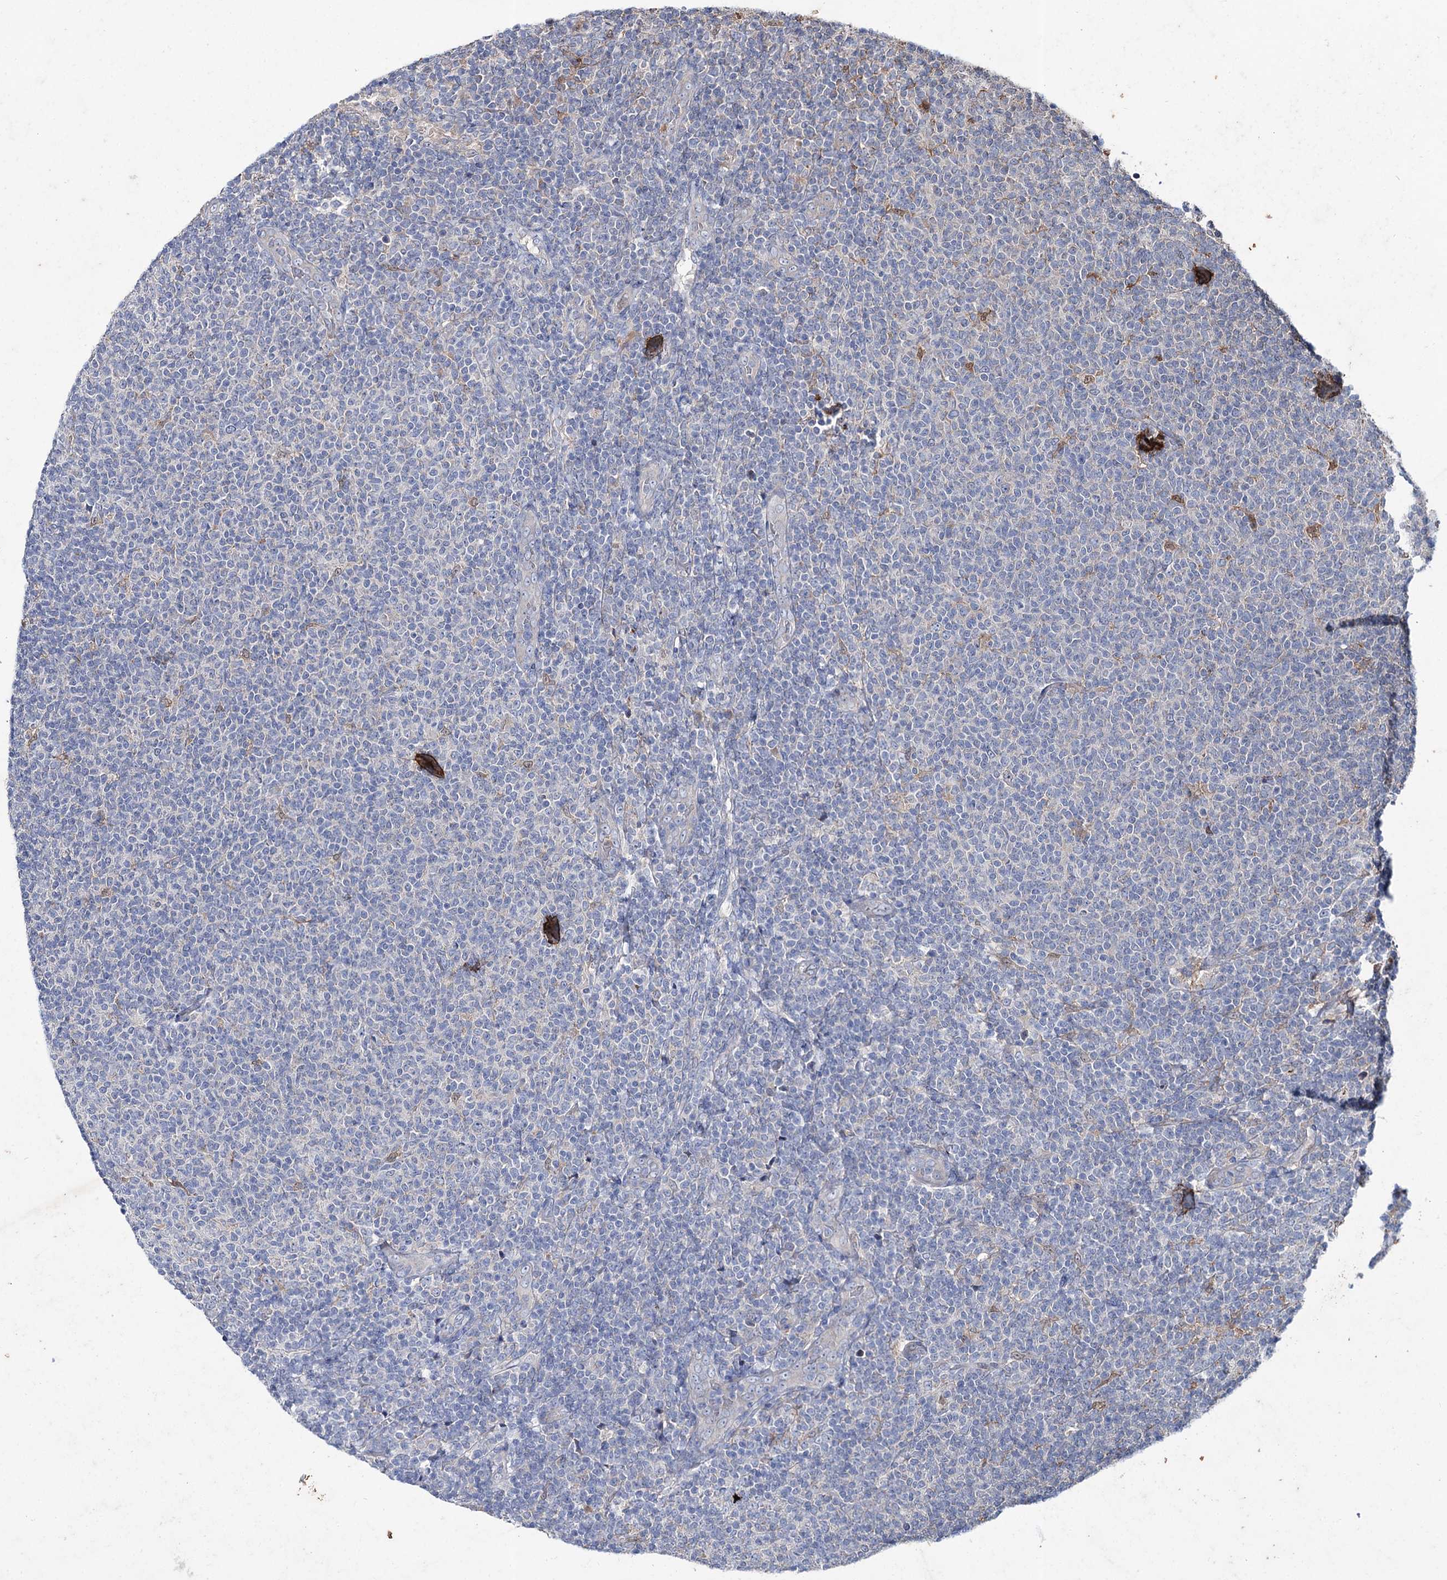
{"staining": {"intensity": "negative", "quantity": "none", "location": "none"}, "tissue": "lymphoma", "cell_type": "Tumor cells", "image_type": "cancer", "snomed": [{"axis": "morphology", "description": "Malignant lymphoma, non-Hodgkin's type, Low grade"}, {"axis": "topography", "description": "Lymph node"}], "caption": "High power microscopy histopathology image of an immunohistochemistry (IHC) image of lymphoma, revealing no significant positivity in tumor cells.", "gene": "PTPN3", "patient": {"sex": "male", "age": 66}}